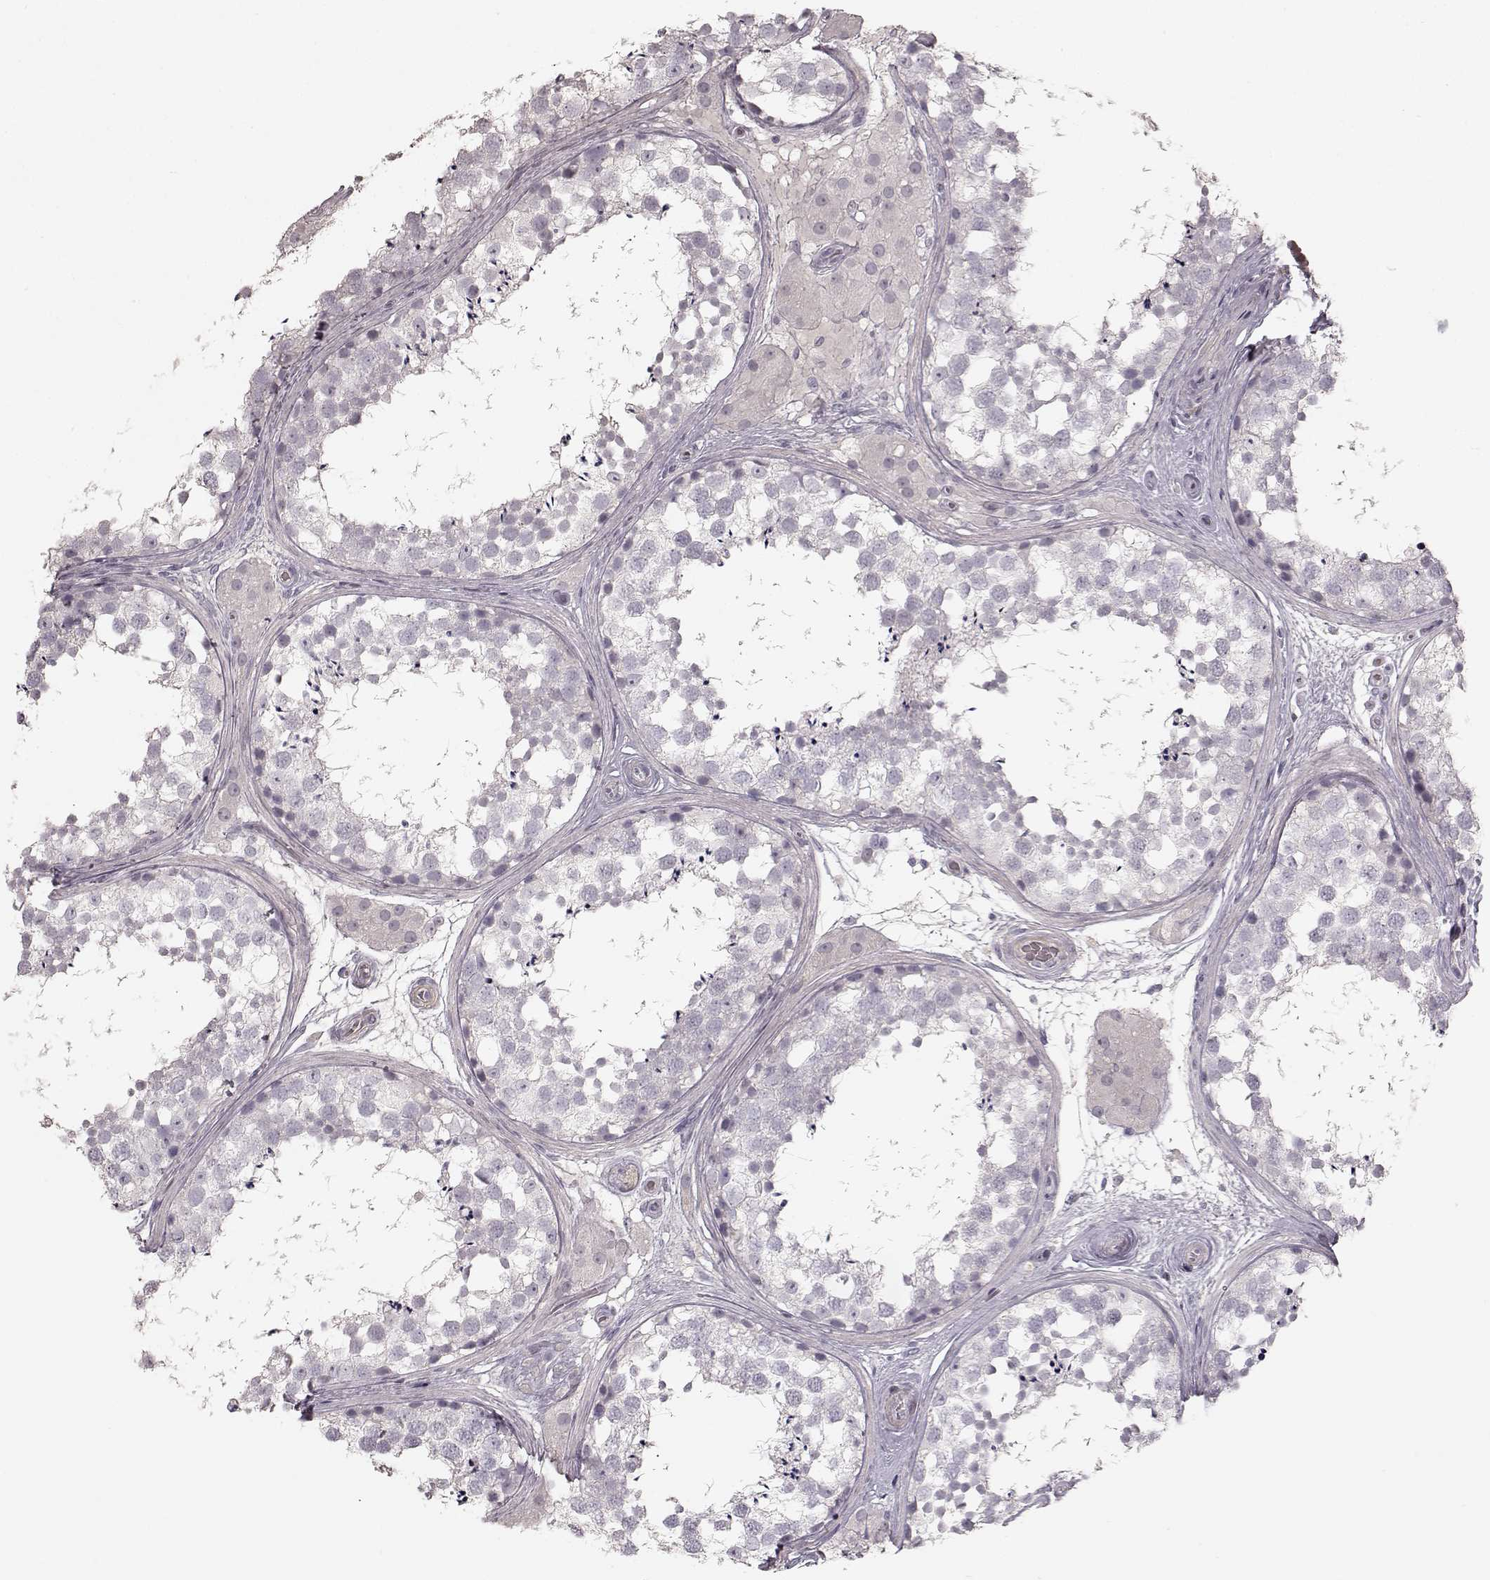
{"staining": {"intensity": "negative", "quantity": "none", "location": "none"}, "tissue": "testis", "cell_type": "Cells in seminiferous ducts", "image_type": "normal", "snomed": [{"axis": "morphology", "description": "Normal tissue, NOS"}, {"axis": "morphology", "description": "Seminoma, NOS"}, {"axis": "topography", "description": "Testis"}], "caption": "The histopathology image displays no significant positivity in cells in seminiferous ducts of testis.", "gene": "PRLHR", "patient": {"sex": "male", "age": 65}}